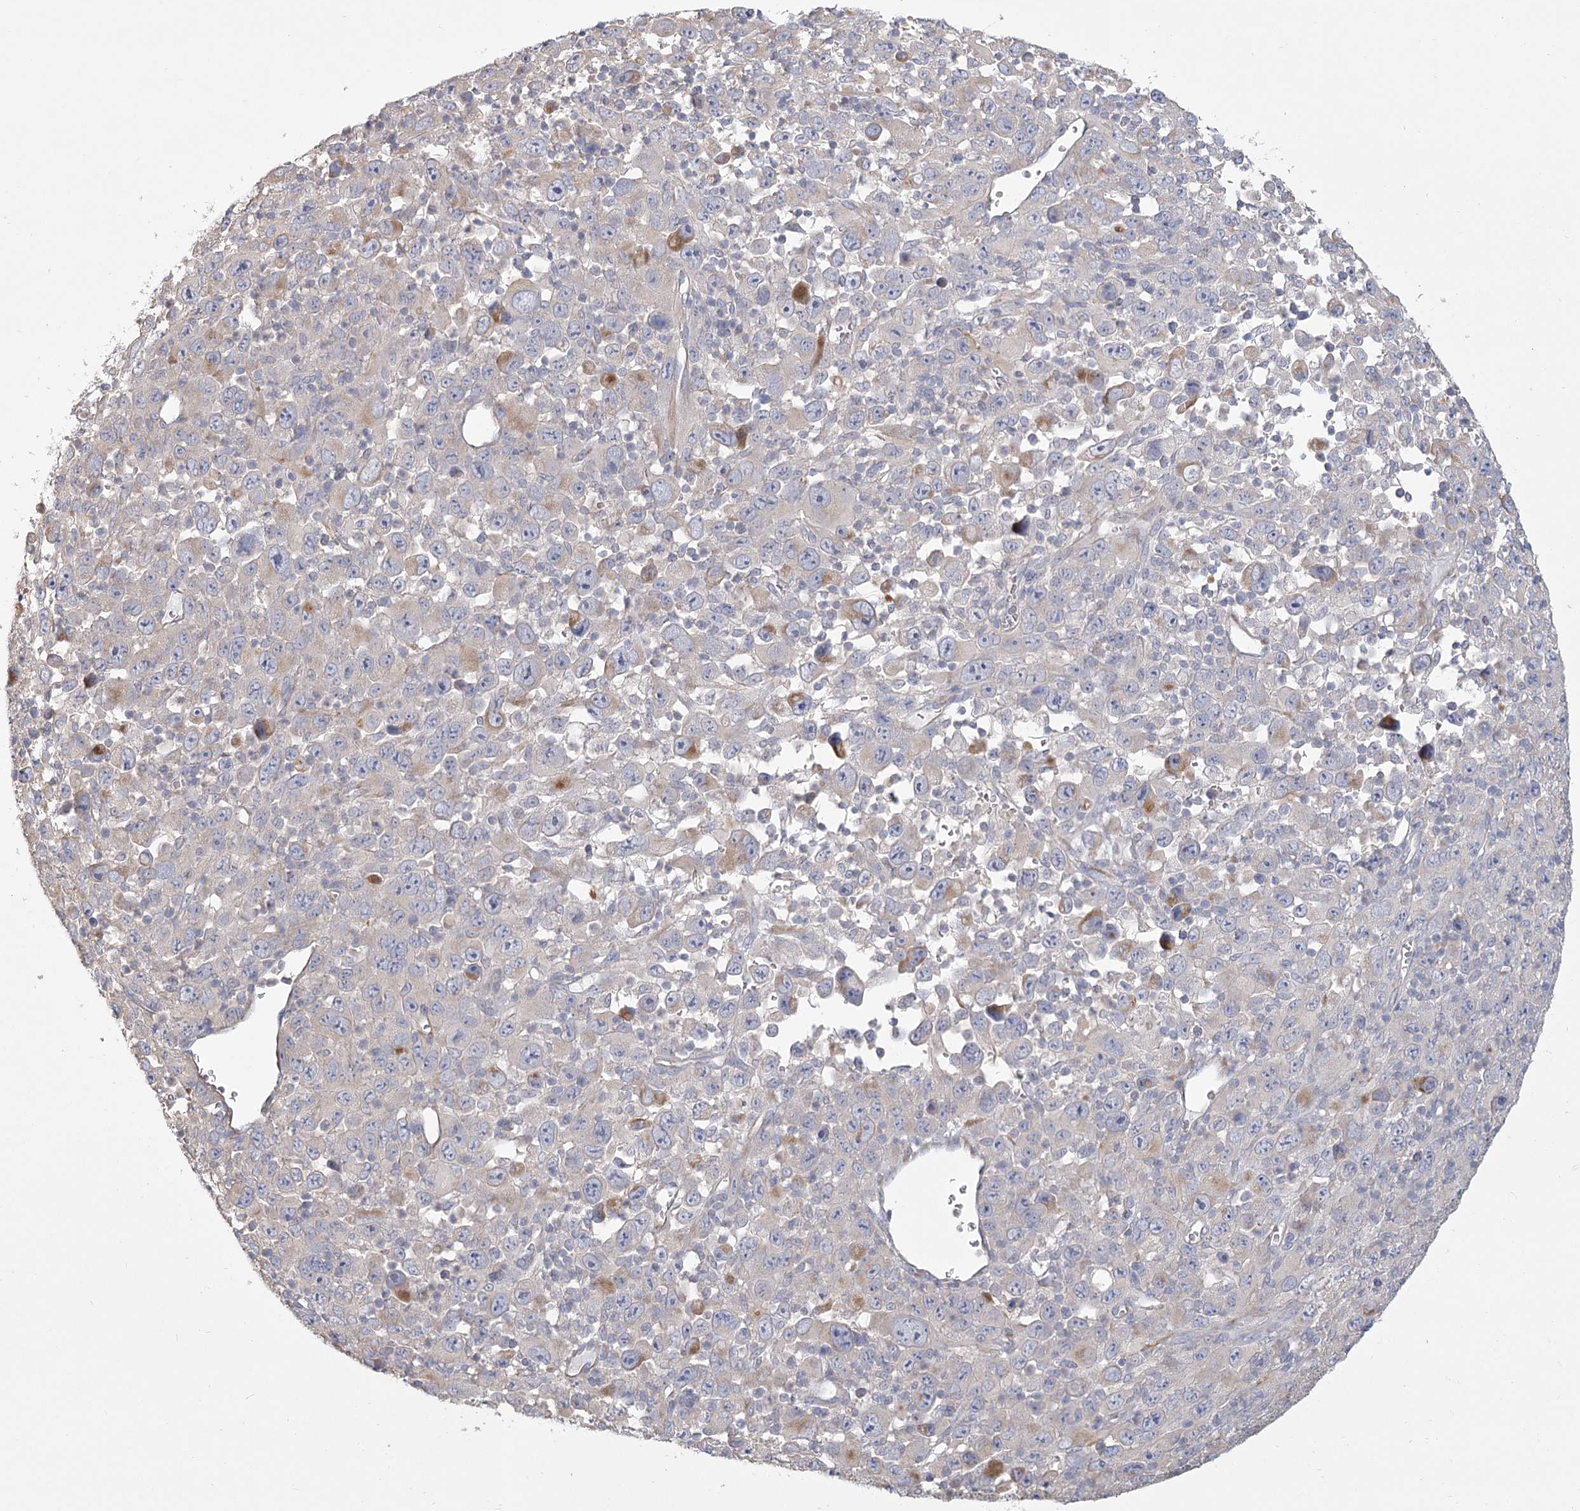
{"staining": {"intensity": "negative", "quantity": "none", "location": "none"}, "tissue": "melanoma", "cell_type": "Tumor cells", "image_type": "cancer", "snomed": [{"axis": "morphology", "description": "Malignant melanoma, Metastatic site"}, {"axis": "topography", "description": "Skin"}], "caption": "An immunohistochemistry (IHC) photomicrograph of malignant melanoma (metastatic site) is shown. There is no staining in tumor cells of malignant melanoma (metastatic site).", "gene": "CNTLN", "patient": {"sex": "female", "age": 56}}